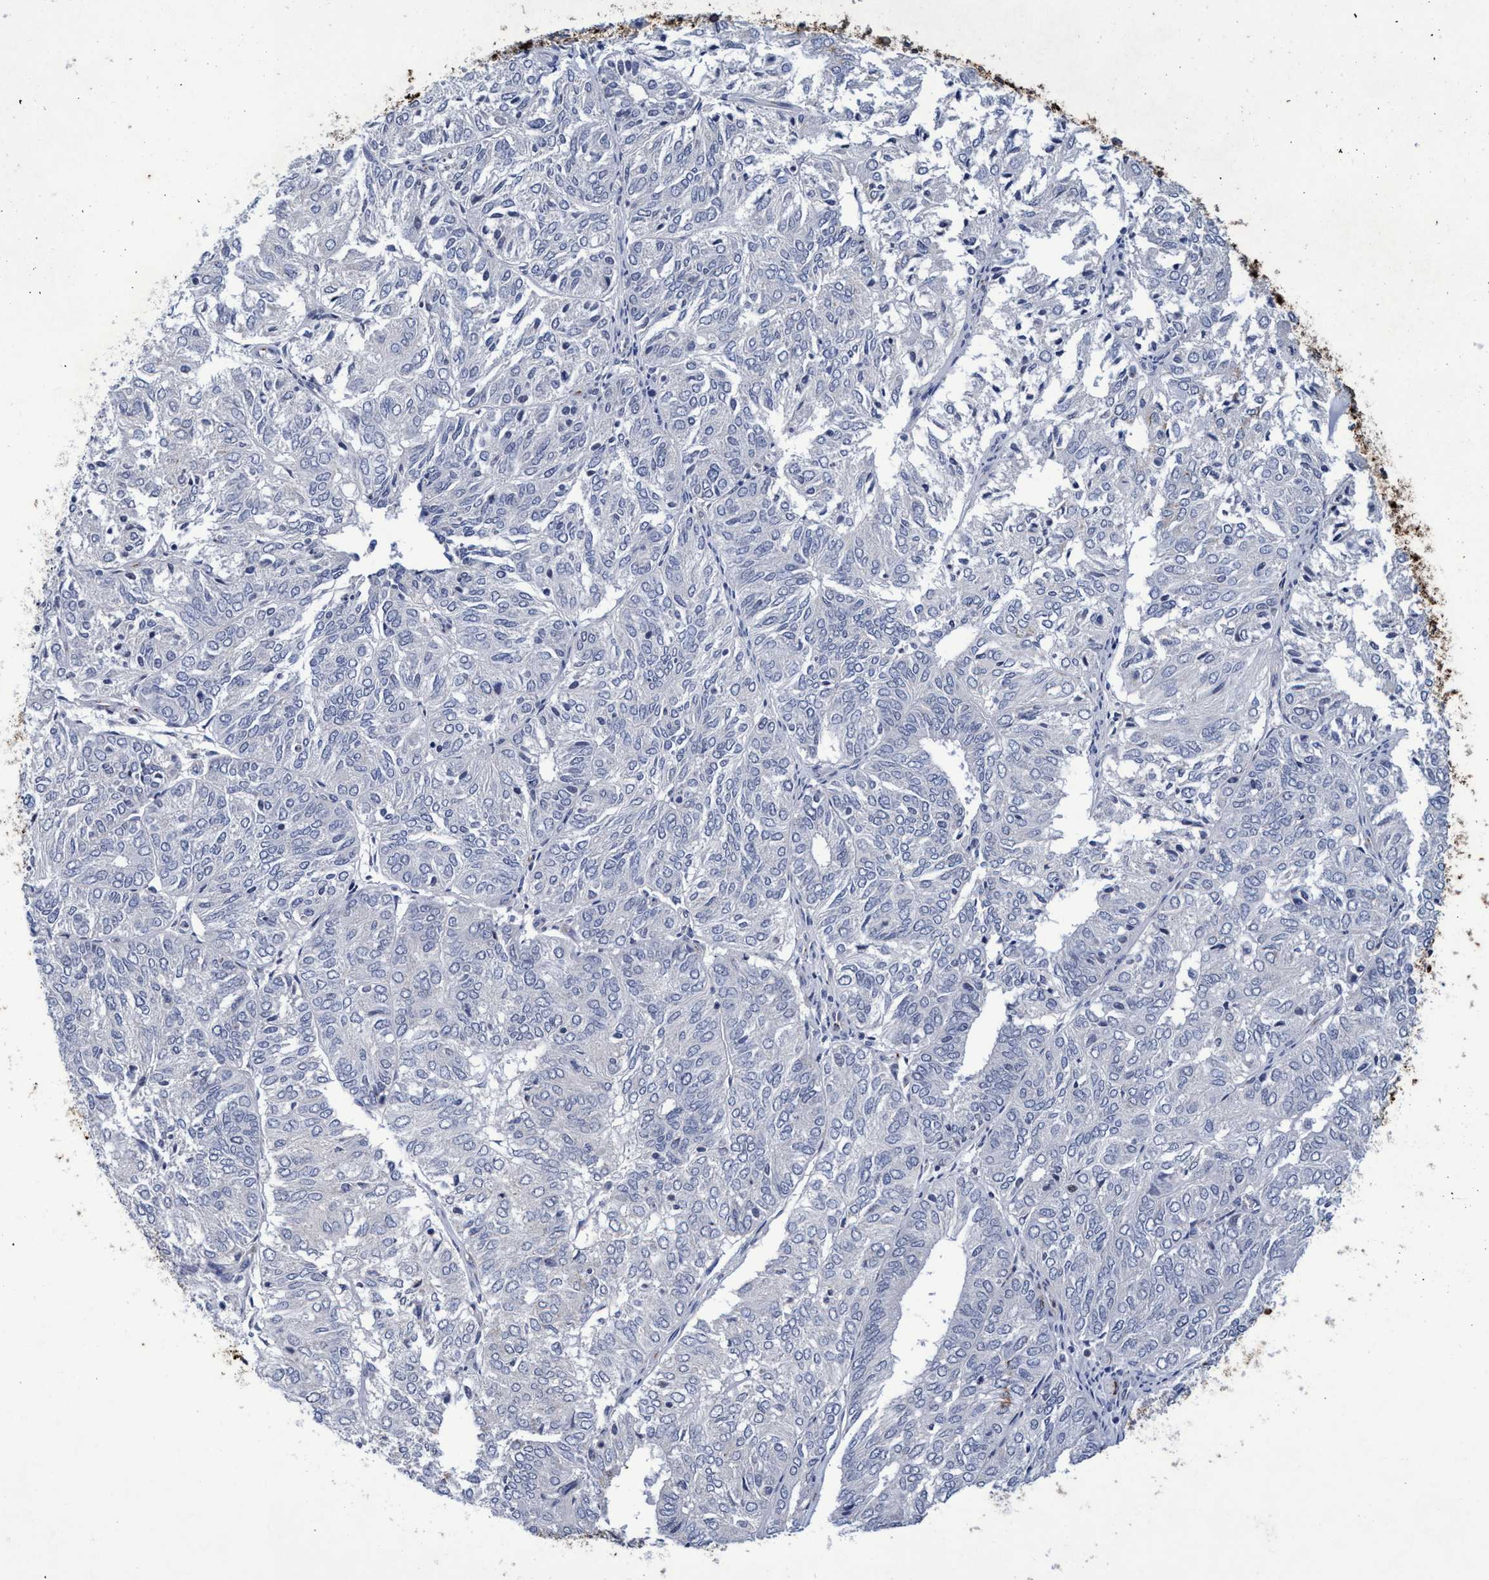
{"staining": {"intensity": "negative", "quantity": "none", "location": "none"}, "tissue": "endometrial cancer", "cell_type": "Tumor cells", "image_type": "cancer", "snomed": [{"axis": "morphology", "description": "Adenocarcinoma, NOS"}, {"axis": "topography", "description": "Uterus"}], "caption": "DAB (3,3'-diaminobenzidine) immunohistochemical staining of endometrial adenocarcinoma reveals no significant staining in tumor cells.", "gene": "GRB14", "patient": {"sex": "female", "age": 60}}